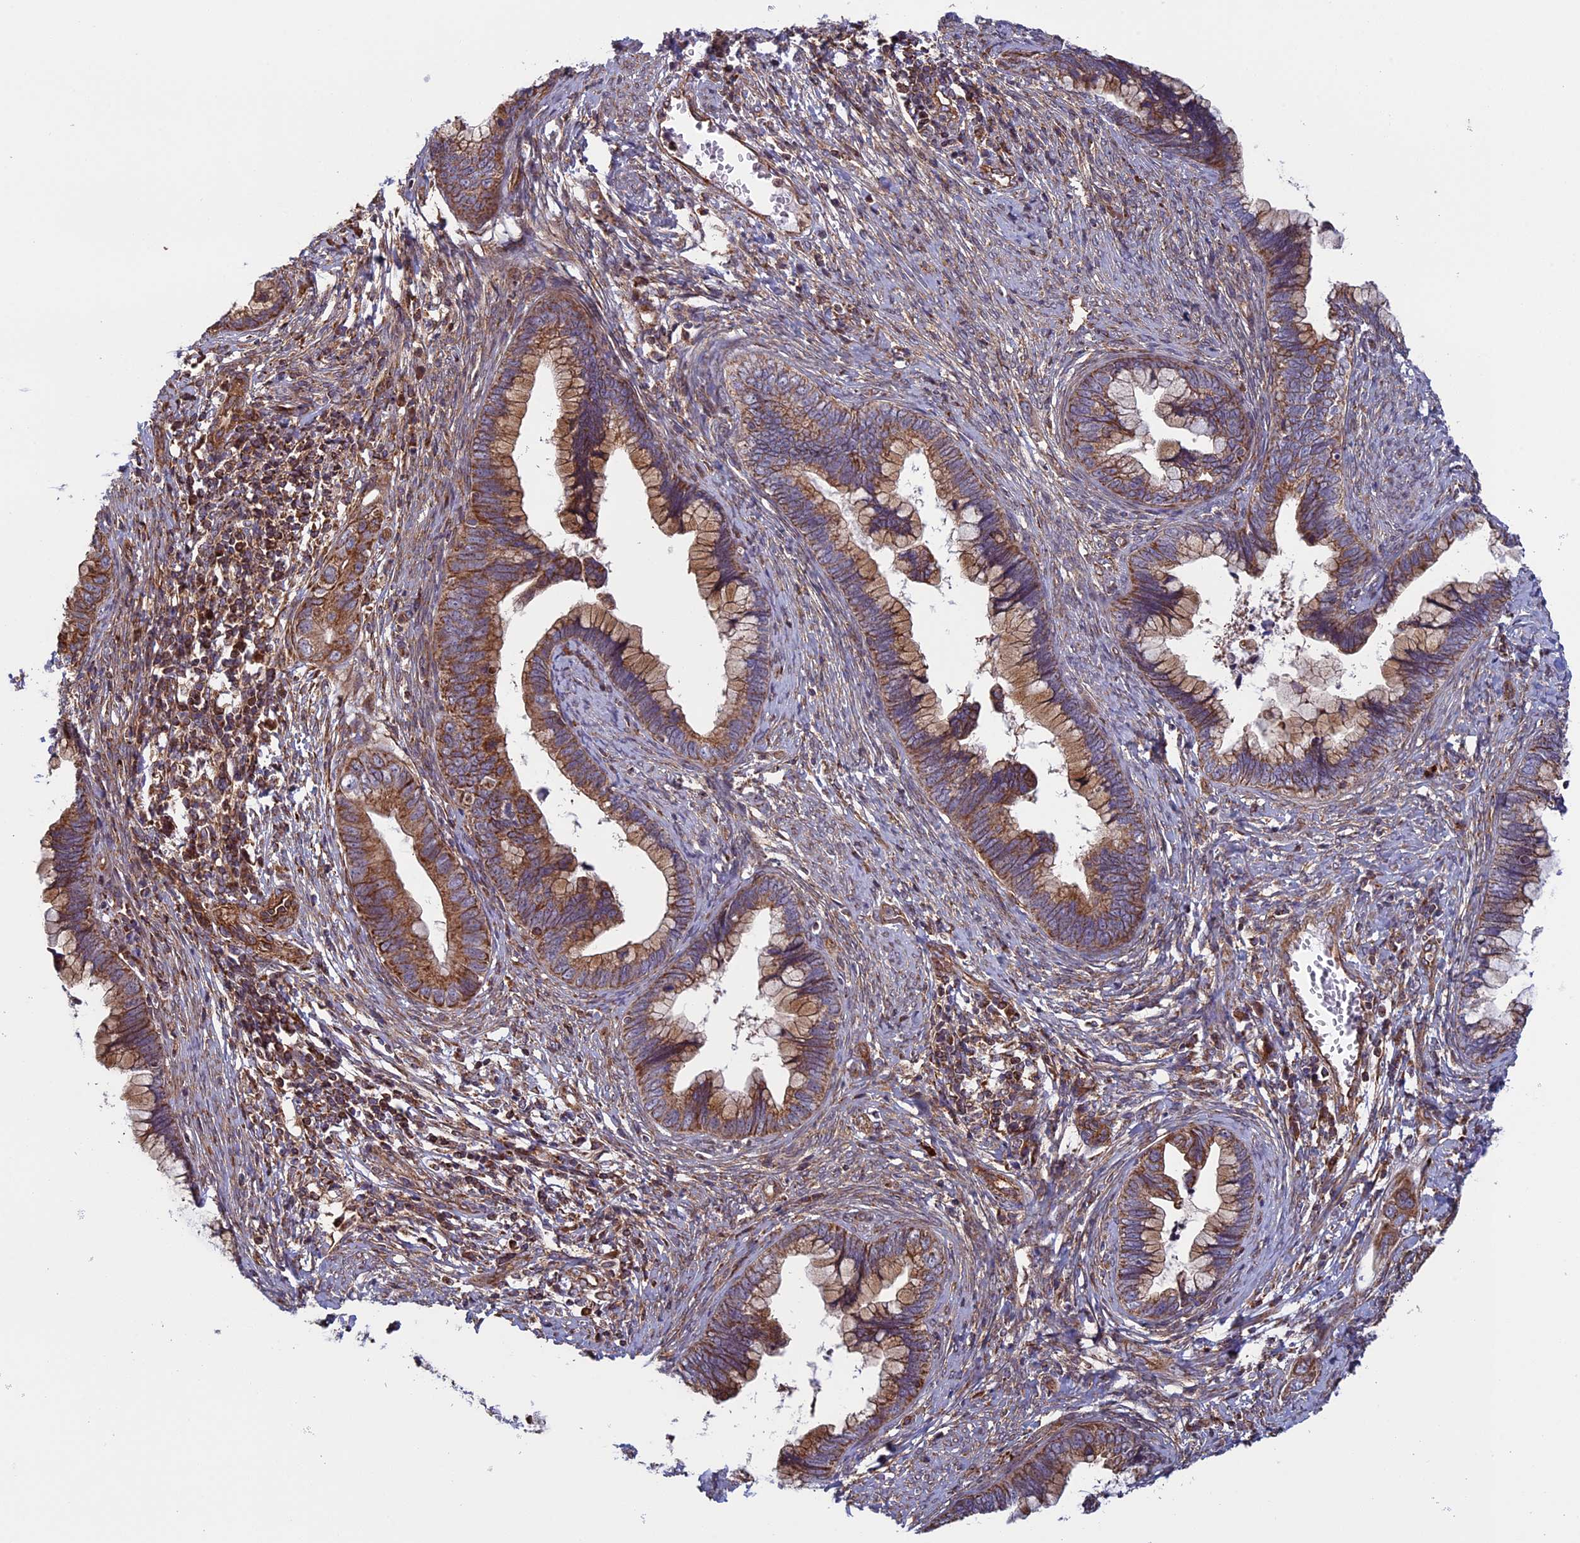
{"staining": {"intensity": "moderate", "quantity": ">75%", "location": "cytoplasmic/membranous"}, "tissue": "cervical cancer", "cell_type": "Tumor cells", "image_type": "cancer", "snomed": [{"axis": "morphology", "description": "Adenocarcinoma, NOS"}, {"axis": "topography", "description": "Cervix"}], "caption": "Brown immunohistochemical staining in cervical cancer (adenocarcinoma) reveals moderate cytoplasmic/membranous positivity in approximately >75% of tumor cells.", "gene": "CCDC8", "patient": {"sex": "female", "age": 44}}